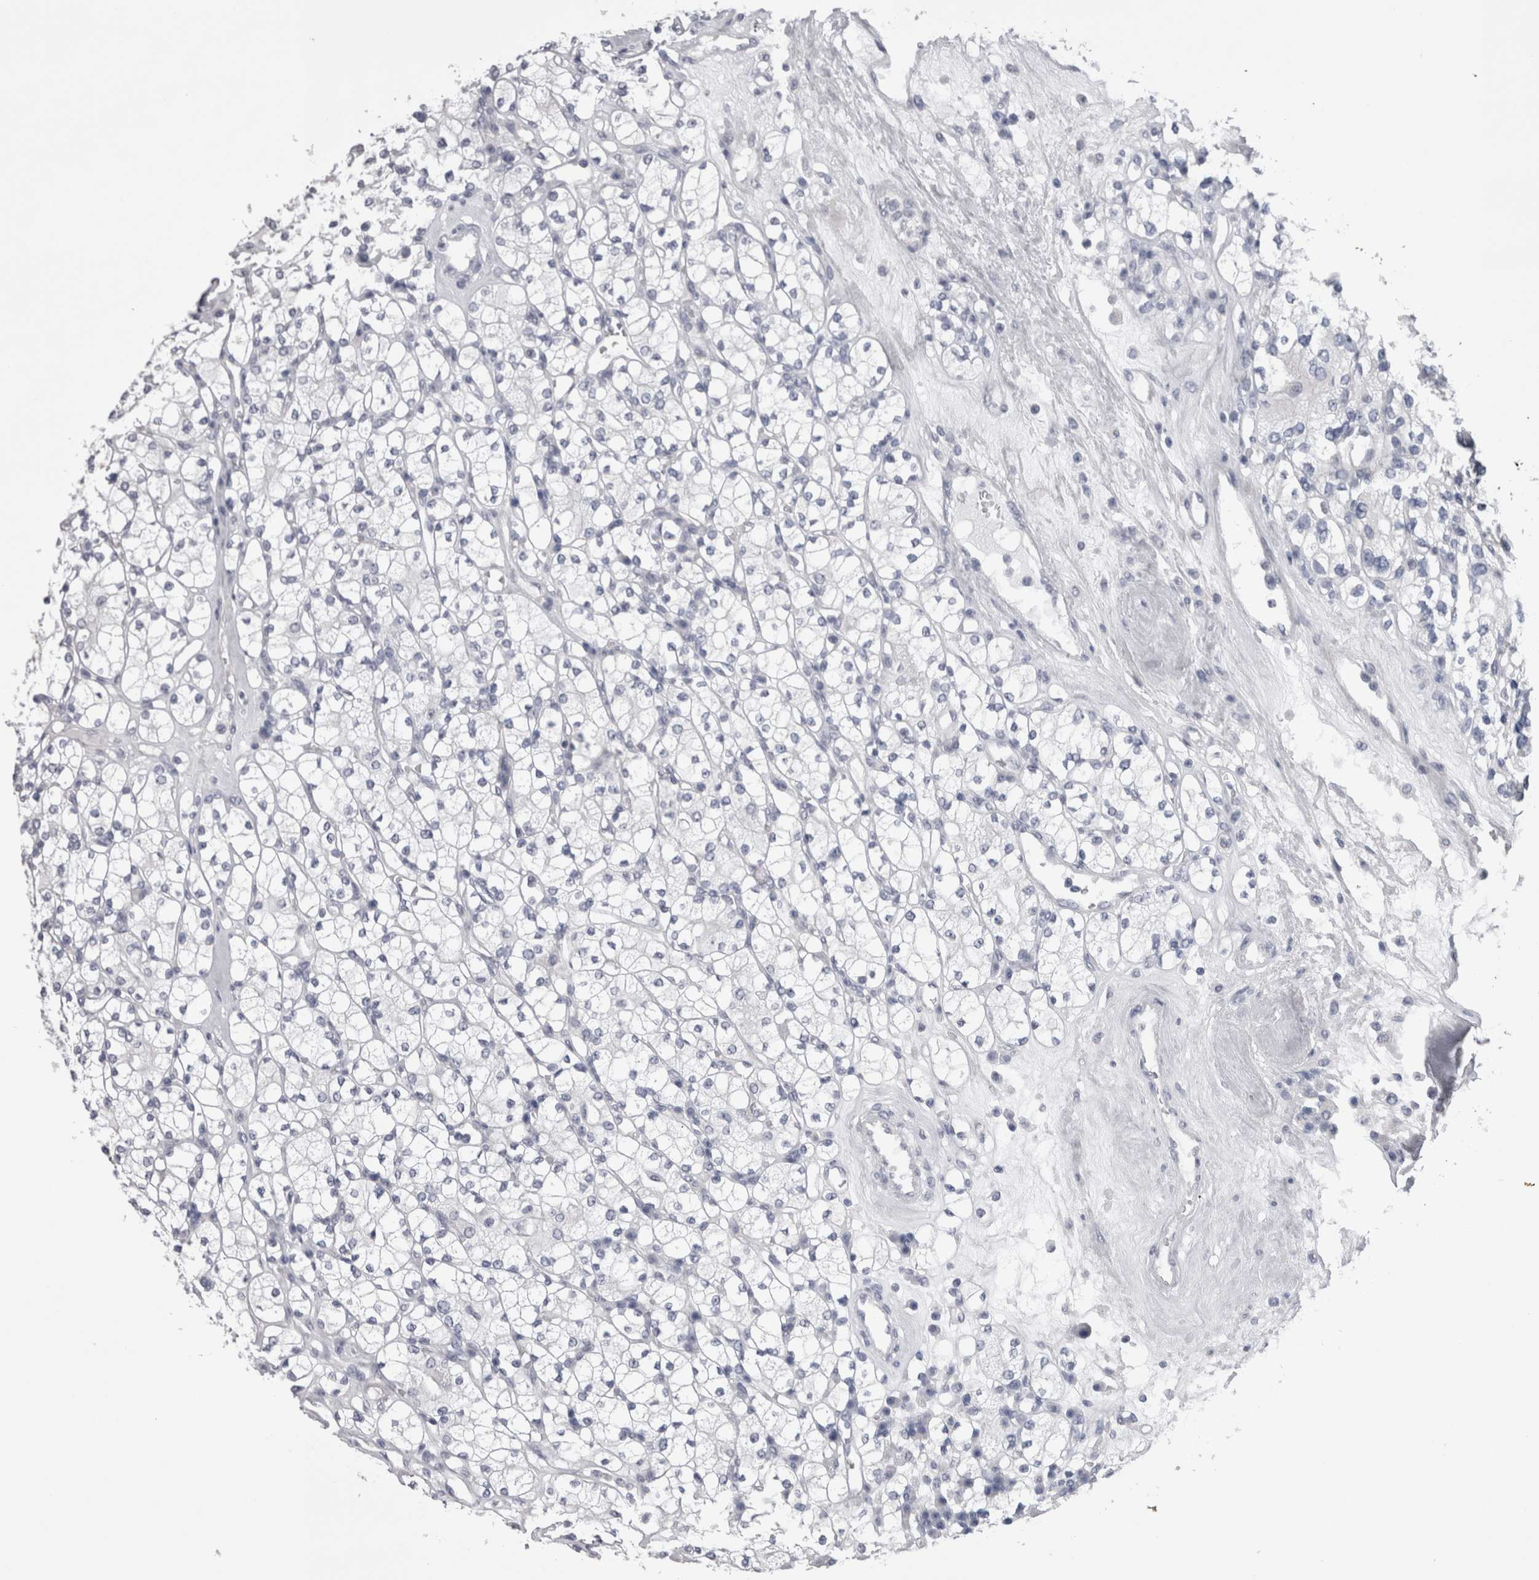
{"staining": {"intensity": "negative", "quantity": "none", "location": "none"}, "tissue": "renal cancer", "cell_type": "Tumor cells", "image_type": "cancer", "snomed": [{"axis": "morphology", "description": "Adenocarcinoma, NOS"}, {"axis": "topography", "description": "Kidney"}], "caption": "DAB immunohistochemical staining of human renal adenocarcinoma displays no significant expression in tumor cells.", "gene": "PWP2", "patient": {"sex": "male", "age": 77}}